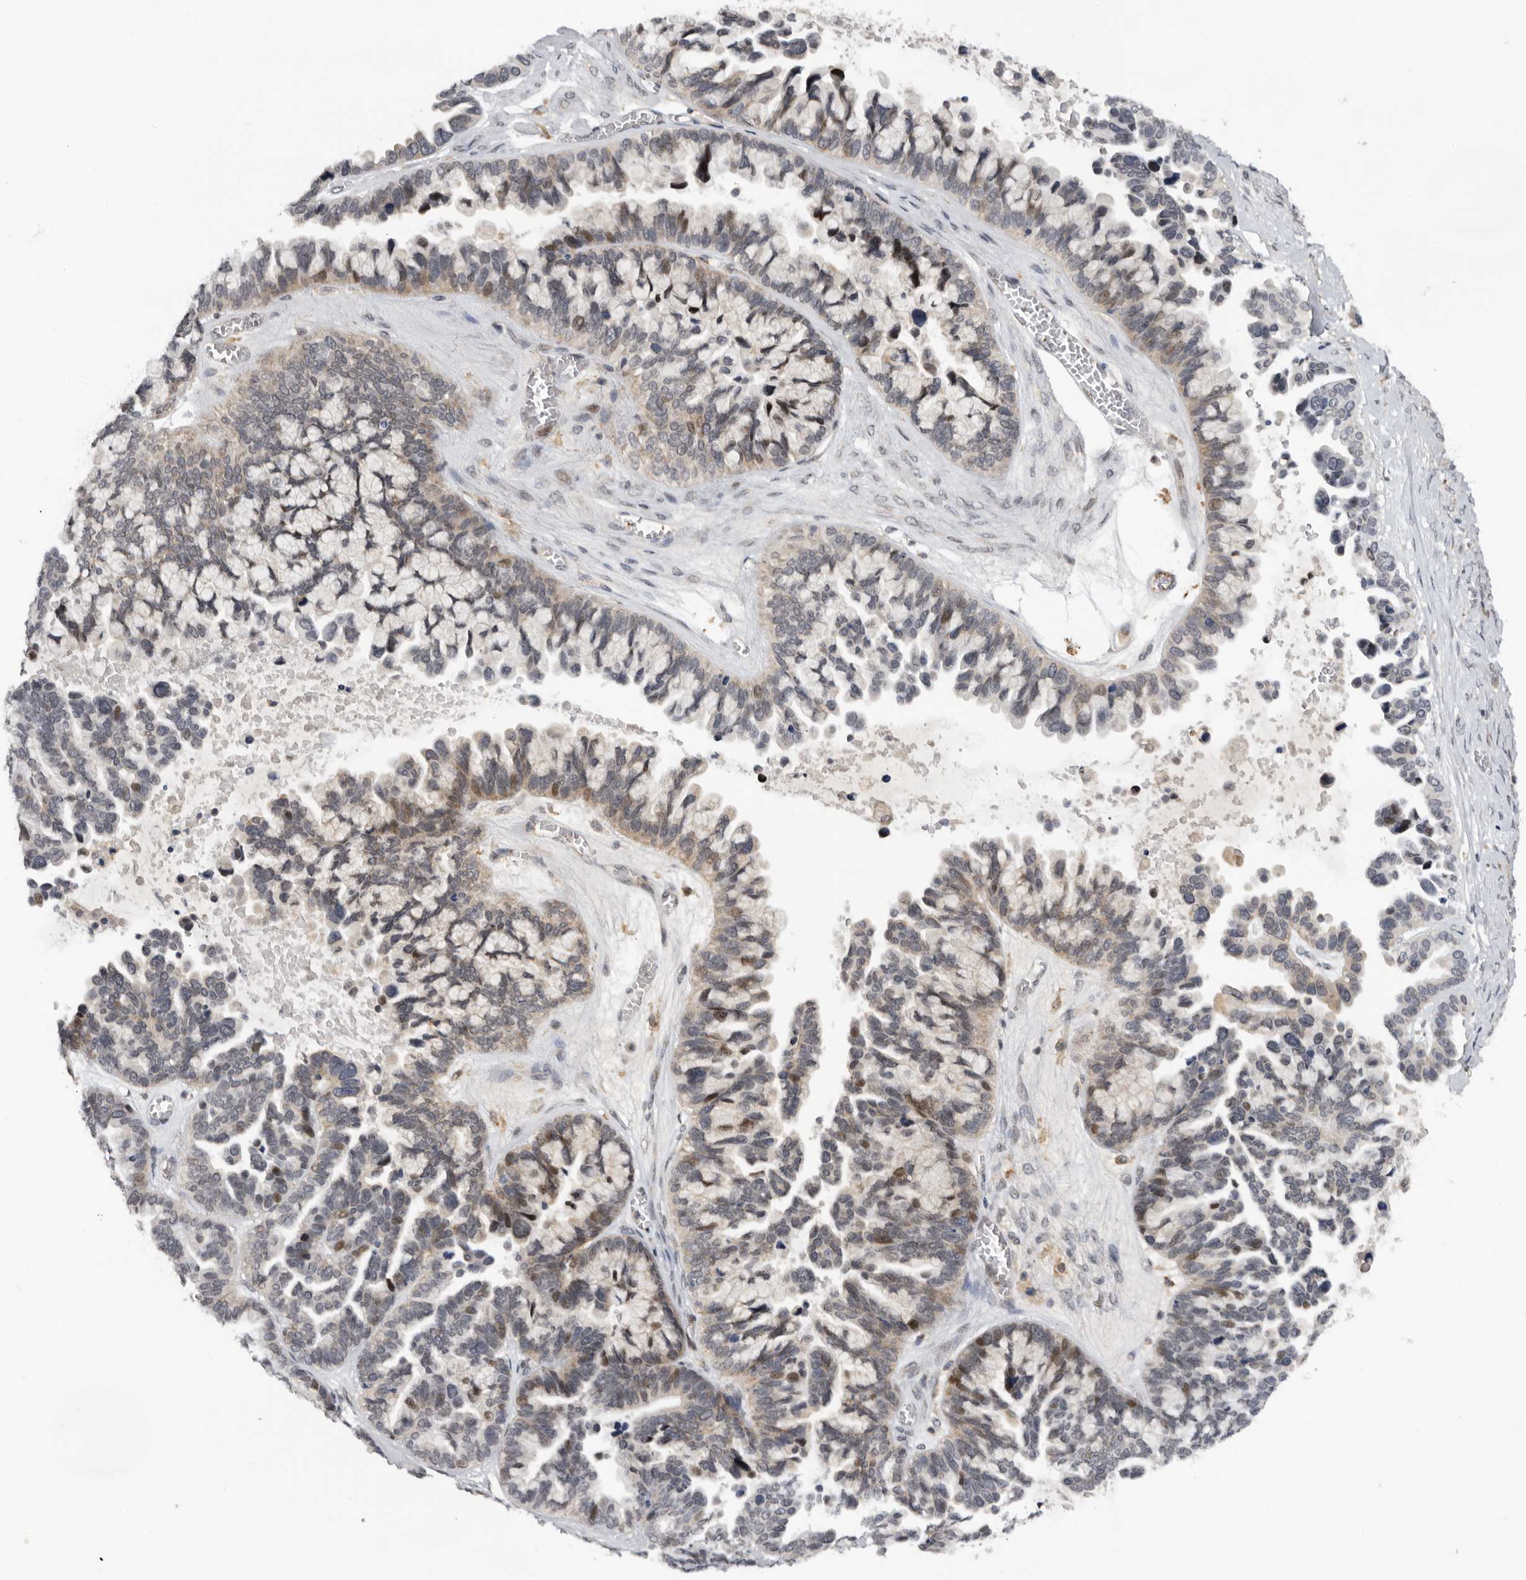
{"staining": {"intensity": "weak", "quantity": "25%-75%", "location": "cytoplasmic/membranous"}, "tissue": "ovarian cancer", "cell_type": "Tumor cells", "image_type": "cancer", "snomed": [{"axis": "morphology", "description": "Cystadenocarcinoma, serous, NOS"}, {"axis": "topography", "description": "Ovary"}], "caption": "Serous cystadenocarcinoma (ovarian) stained with a brown dye demonstrates weak cytoplasmic/membranous positive expression in approximately 25%-75% of tumor cells.", "gene": "KIF2B", "patient": {"sex": "female", "age": 56}}